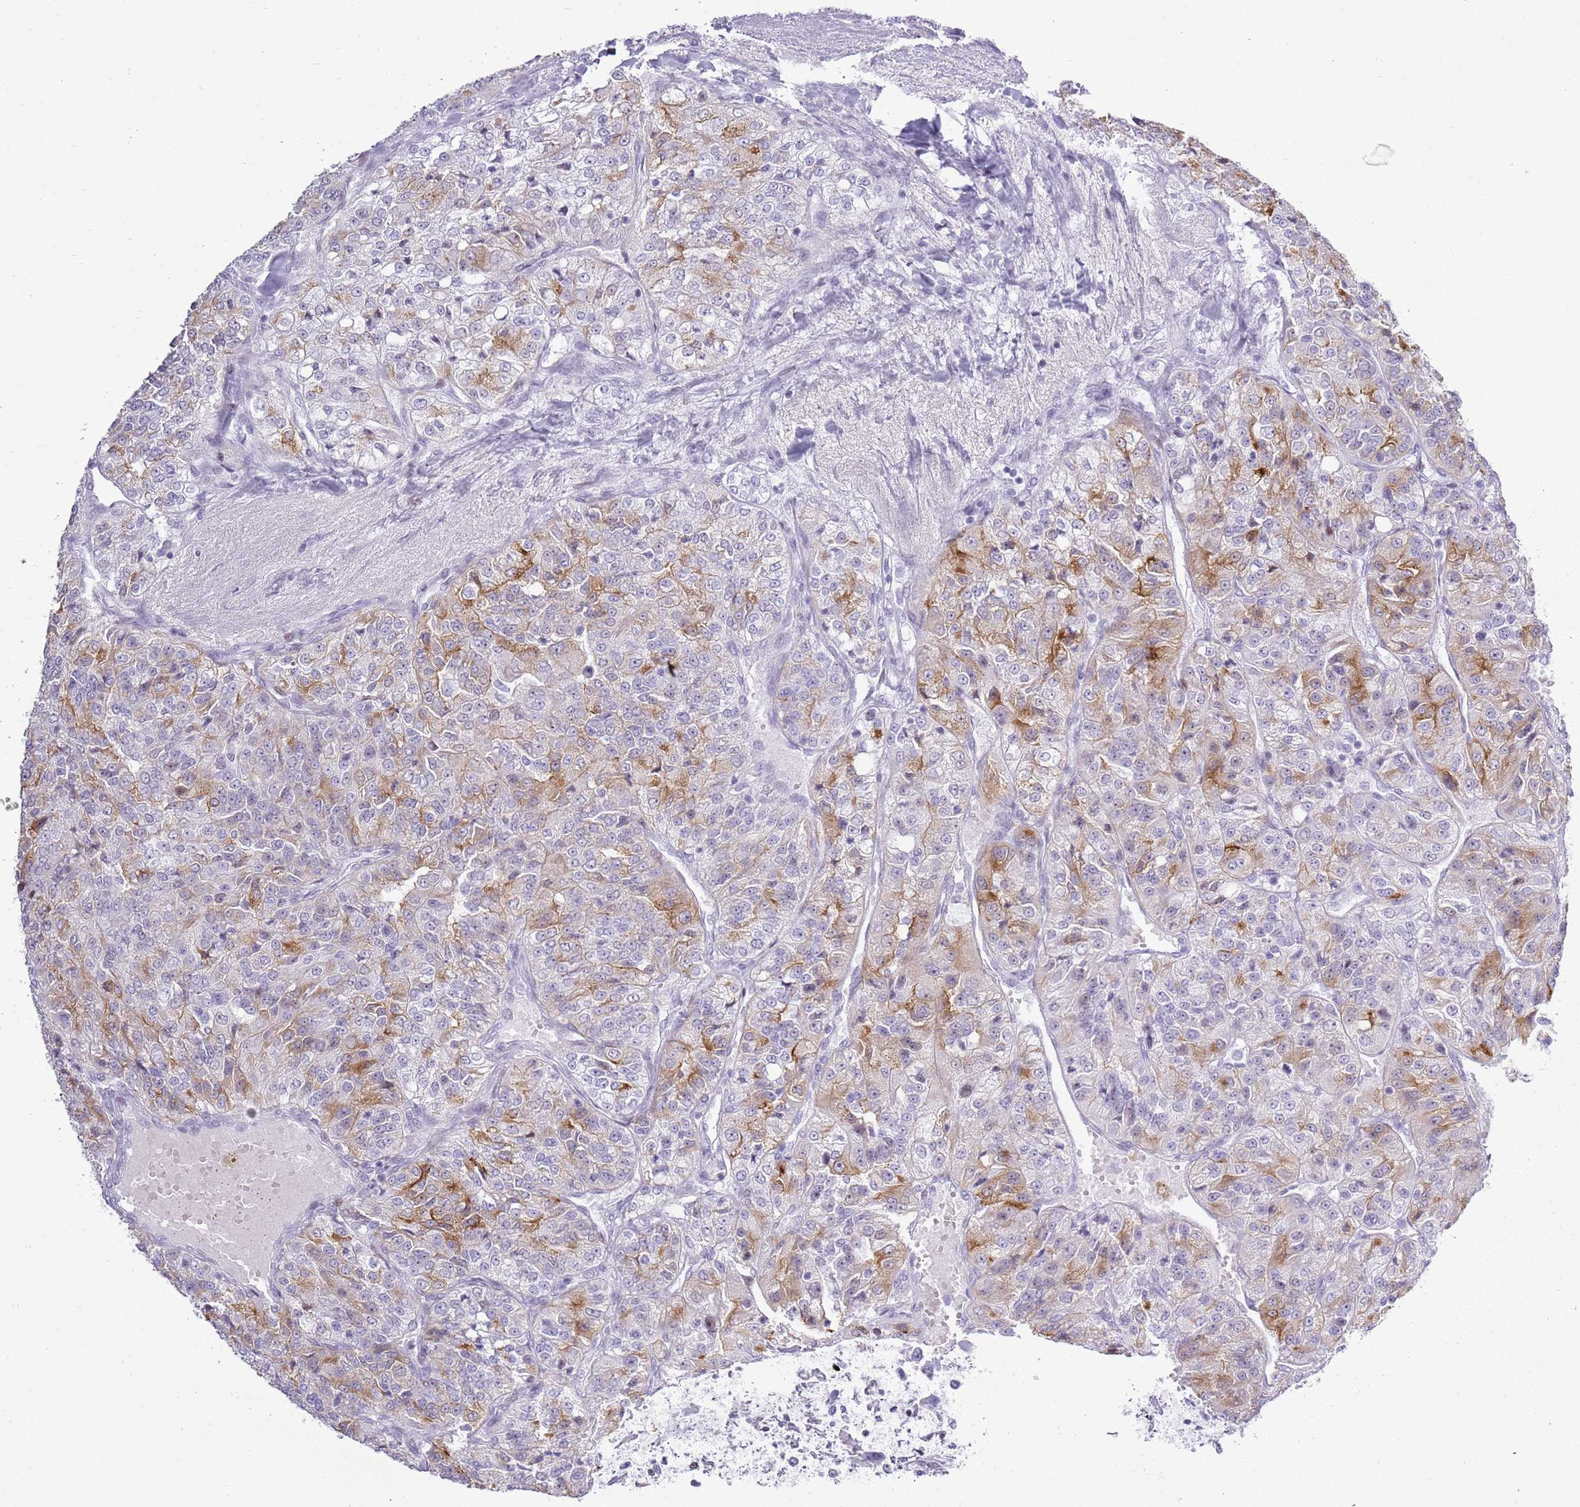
{"staining": {"intensity": "moderate", "quantity": "<25%", "location": "cytoplasmic/membranous"}, "tissue": "renal cancer", "cell_type": "Tumor cells", "image_type": "cancer", "snomed": [{"axis": "morphology", "description": "Adenocarcinoma, NOS"}, {"axis": "topography", "description": "Kidney"}], "caption": "DAB (3,3'-diaminobenzidine) immunohistochemical staining of renal cancer shows moderate cytoplasmic/membranous protein expression in approximately <25% of tumor cells.", "gene": "ASIP", "patient": {"sex": "female", "age": 63}}